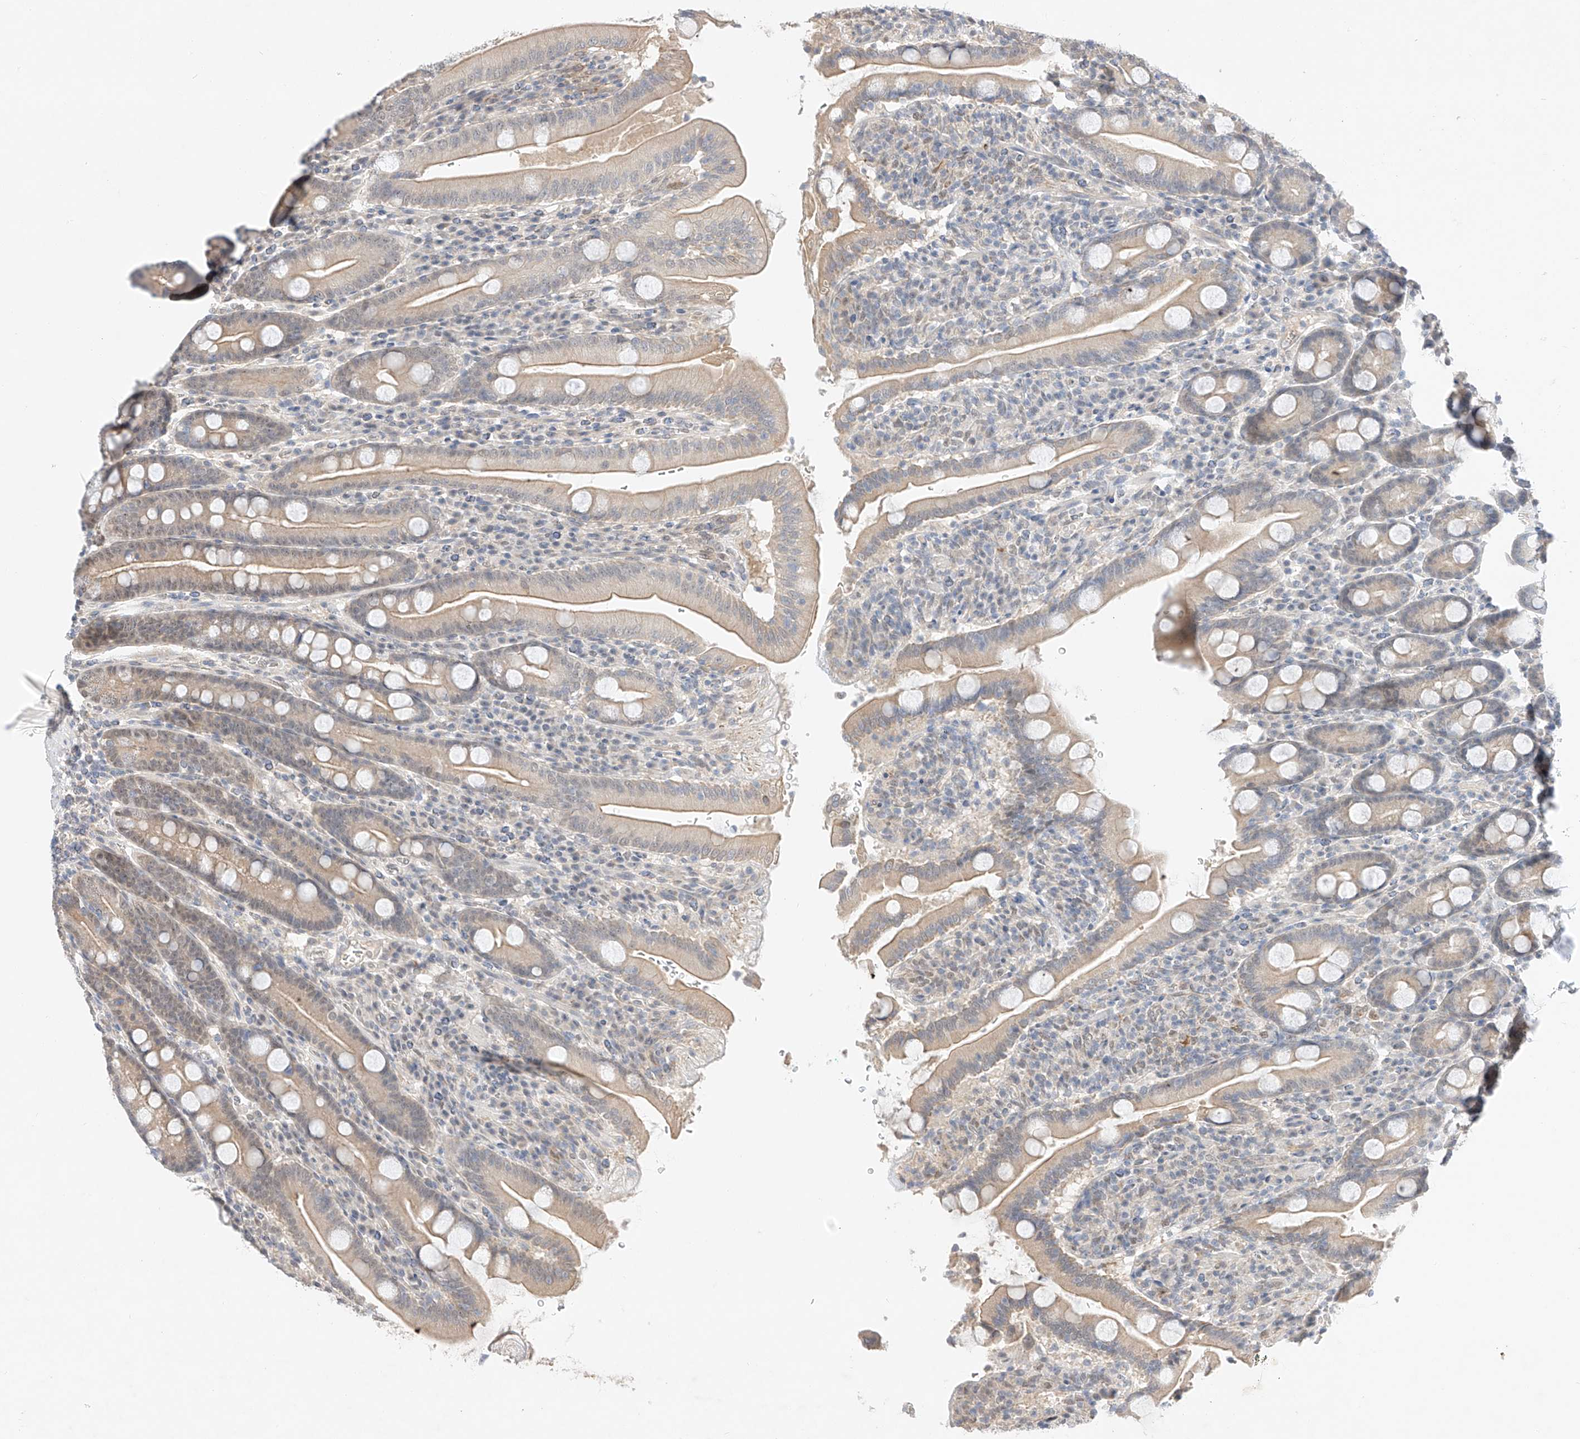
{"staining": {"intensity": "weak", "quantity": "25%-75%", "location": "cytoplasmic/membranous"}, "tissue": "duodenum", "cell_type": "Glandular cells", "image_type": "normal", "snomed": [{"axis": "morphology", "description": "Normal tissue, NOS"}, {"axis": "topography", "description": "Duodenum"}], "caption": "Protein analysis of benign duodenum shows weak cytoplasmic/membranous expression in approximately 25%-75% of glandular cells. (DAB (3,3'-diaminobenzidine) IHC with brightfield microscopy, high magnification).", "gene": "IL22RA2", "patient": {"sex": "male", "age": 35}}